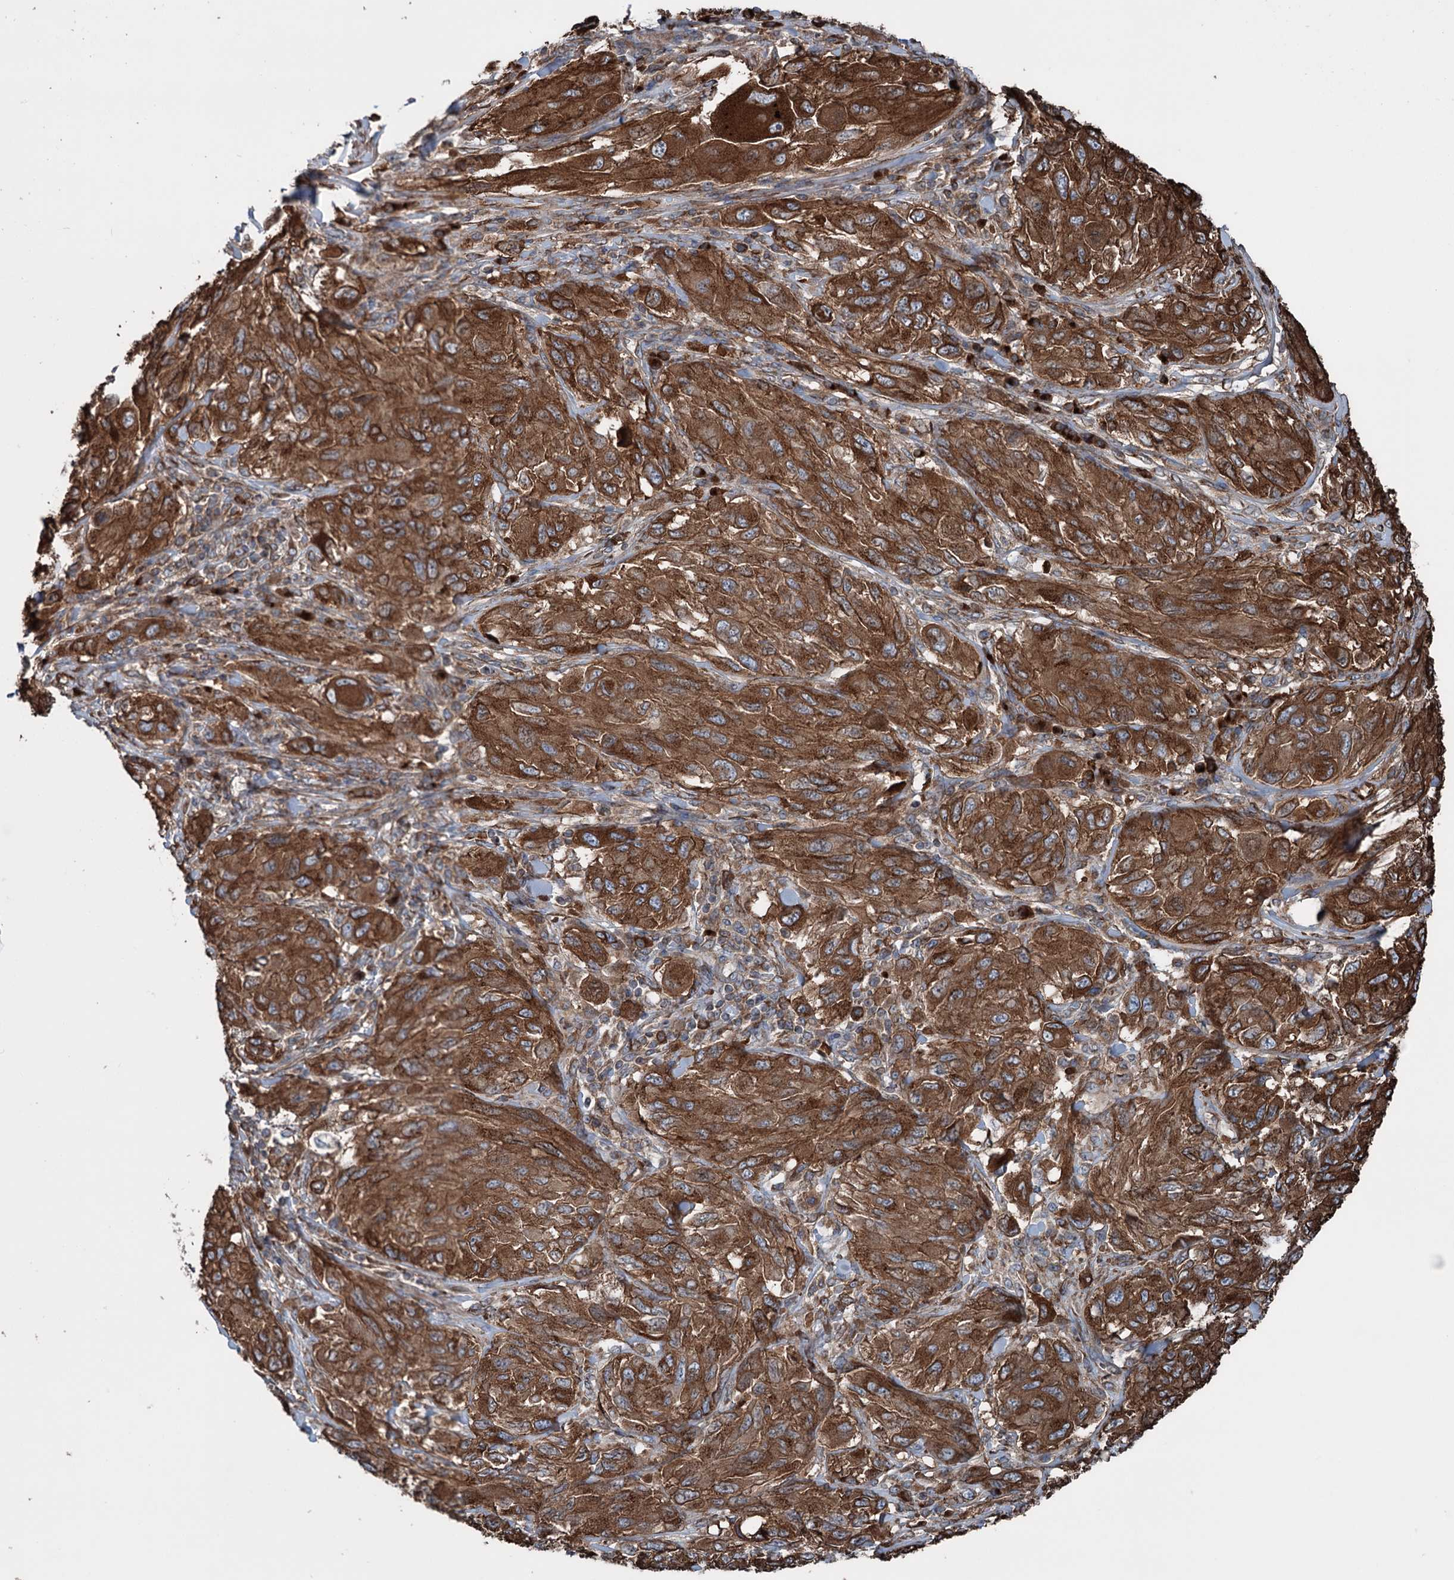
{"staining": {"intensity": "strong", "quantity": ">75%", "location": "cytoplasmic/membranous"}, "tissue": "melanoma", "cell_type": "Tumor cells", "image_type": "cancer", "snomed": [{"axis": "morphology", "description": "Malignant melanoma, NOS"}, {"axis": "topography", "description": "Skin"}], "caption": "Immunohistochemical staining of malignant melanoma demonstrates strong cytoplasmic/membranous protein staining in about >75% of tumor cells.", "gene": "CALCOCO1", "patient": {"sex": "female", "age": 91}}